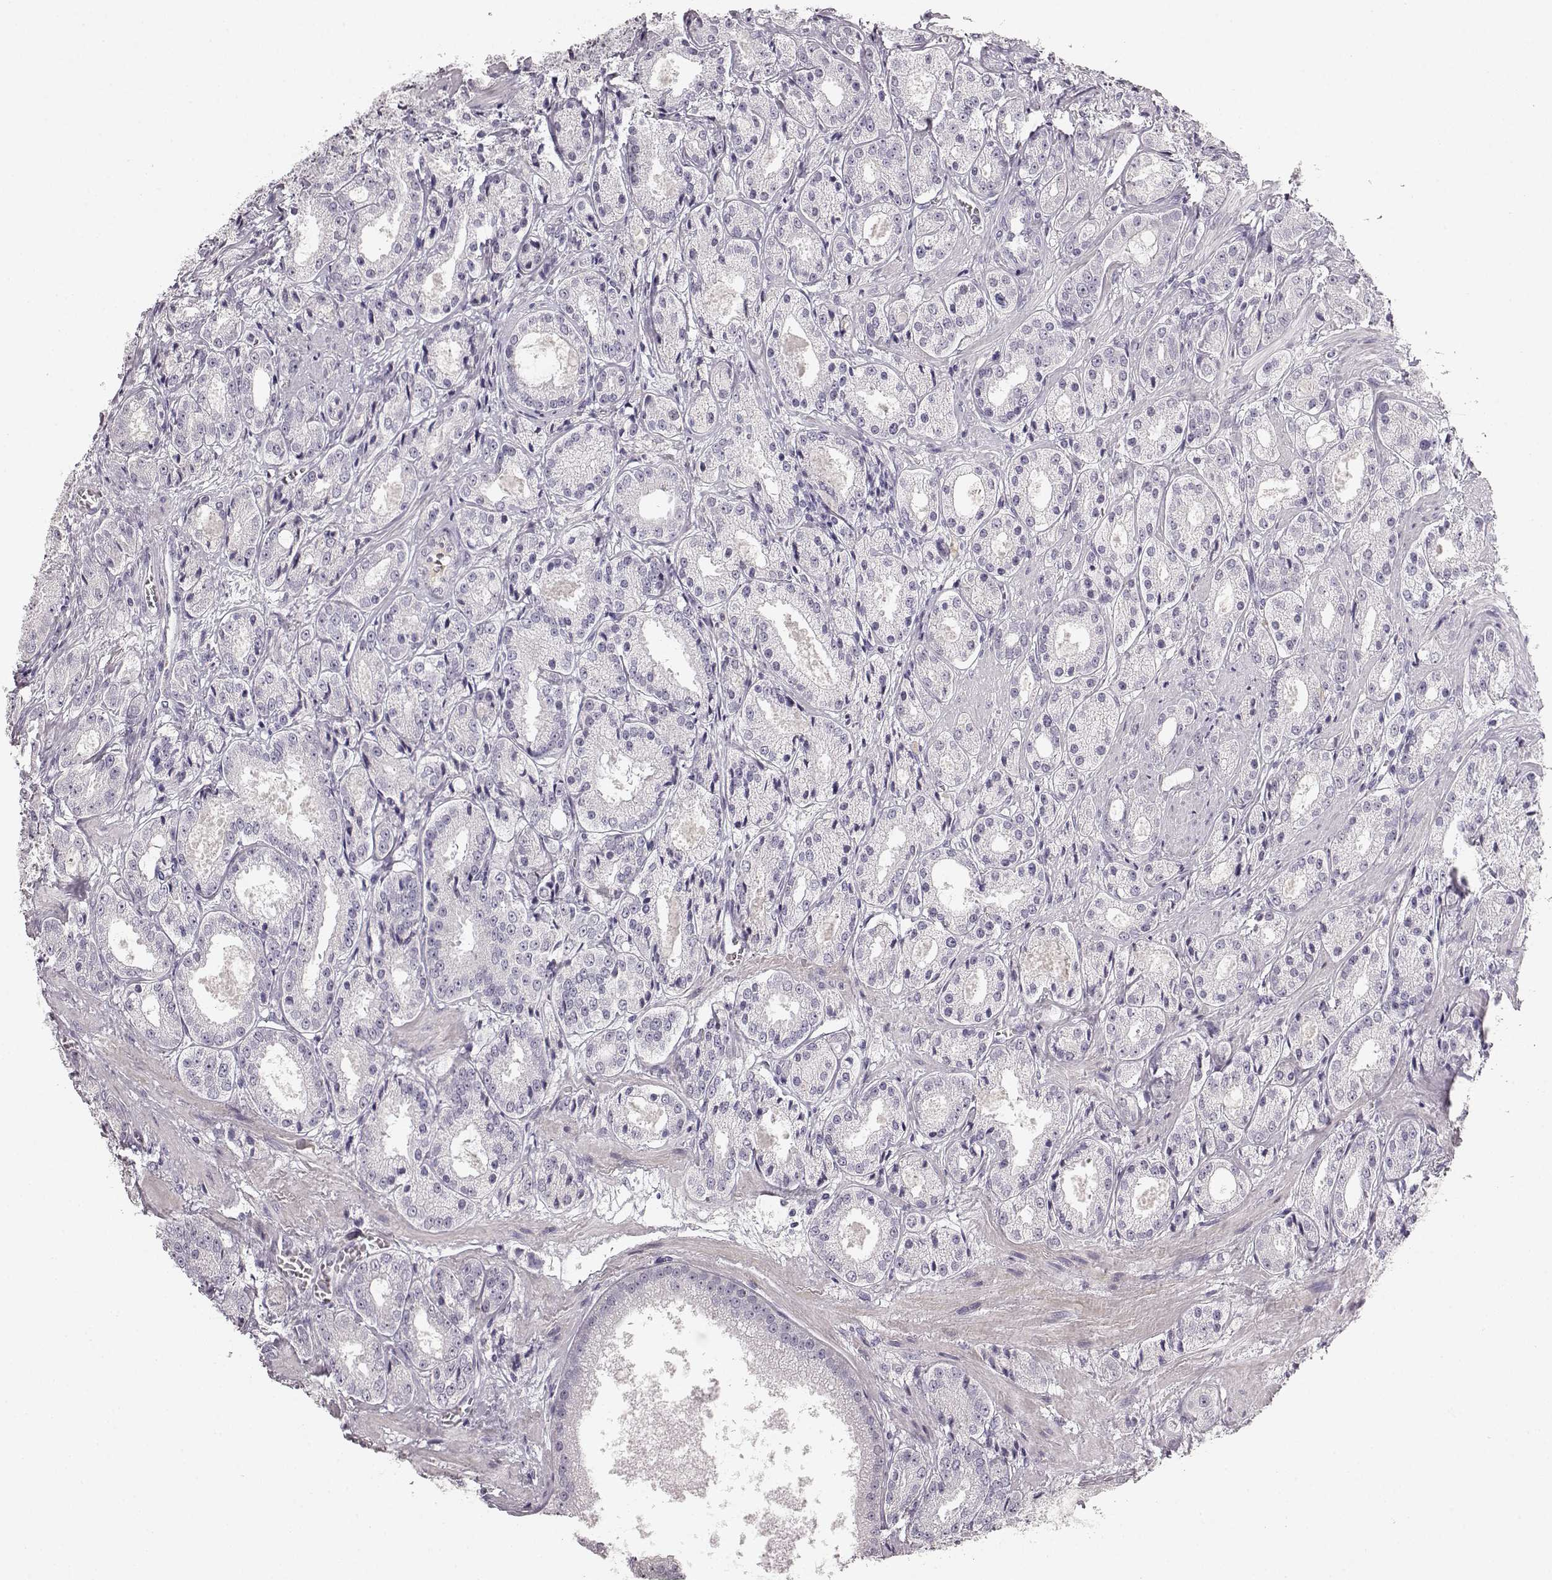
{"staining": {"intensity": "negative", "quantity": "none", "location": "none"}, "tissue": "prostate cancer", "cell_type": "Tumor cells", "image_type": "cancer", "snomed": [{"axis": "morphology", "description": "Adenocarcinoma, High grade"}, {"axis": "topography", "description": "Prostate"}], "caption": "IHC image of prostate cancer (high-grade adenocarcinoma) stained for a protein (brown), which shows no expression in tumor cells. Brightfield microscopy of immunohistochemistry stained with DAB (brown) and hematoxylin (blue), captured at high magnification.", "gene": "KIAA0319", "patient": {"sex": "male", "age": 66}}